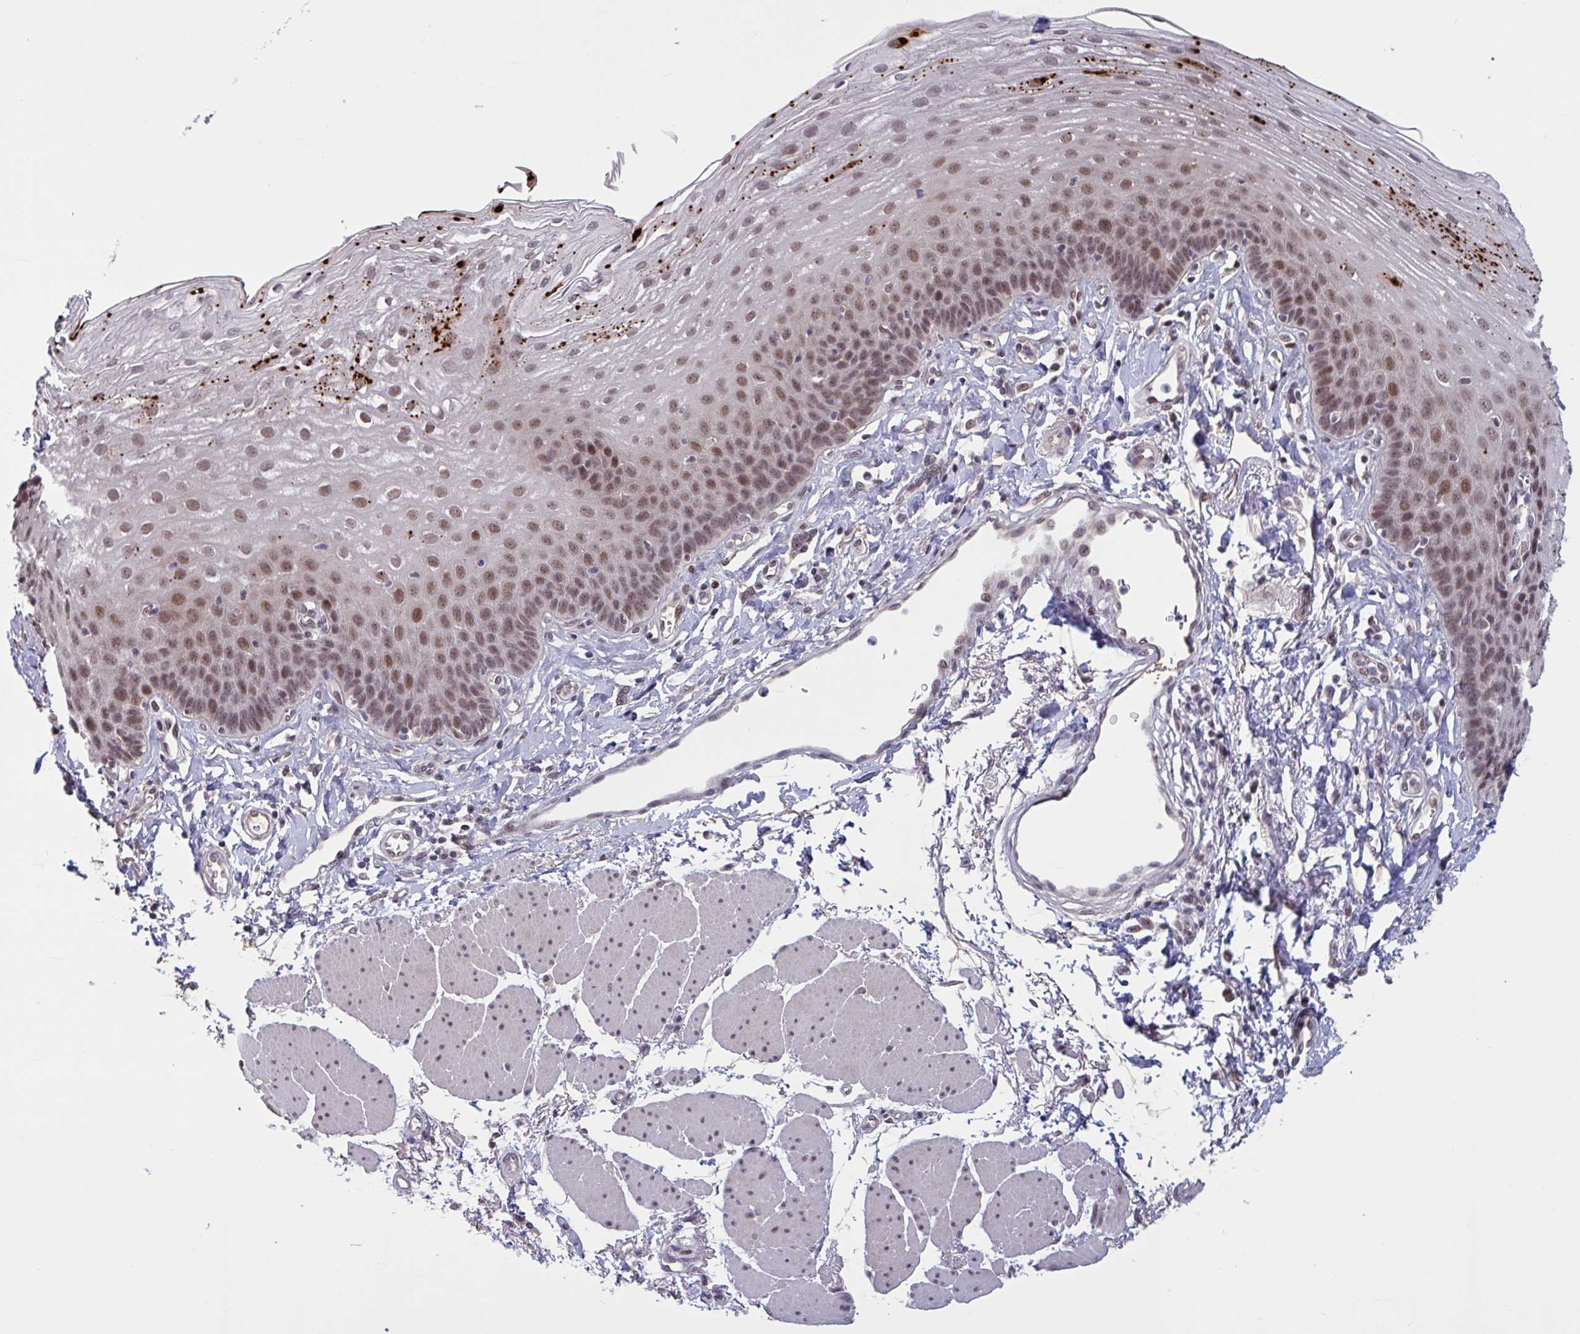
{"staining": {"intensity": "moderate", "quantity": ">75%", "location": "nuclear"}, "tissue": "esophagus", "cell_type": "Squamous epithelial cells", "image_type": "normal", "snomed": [{"axis": "morphology", "description": "Normal tissue, NOS"}, {"axis": "topography", "description": "Esophagus"}], "caption": "Immunohistochemical staining of benign human esophagus displays medium levels of moderate nuclear positivity in about >75% of squamous epithelial cells.", "gene": "ZNF414", "patient": {"sex": "female", "age": 81}}